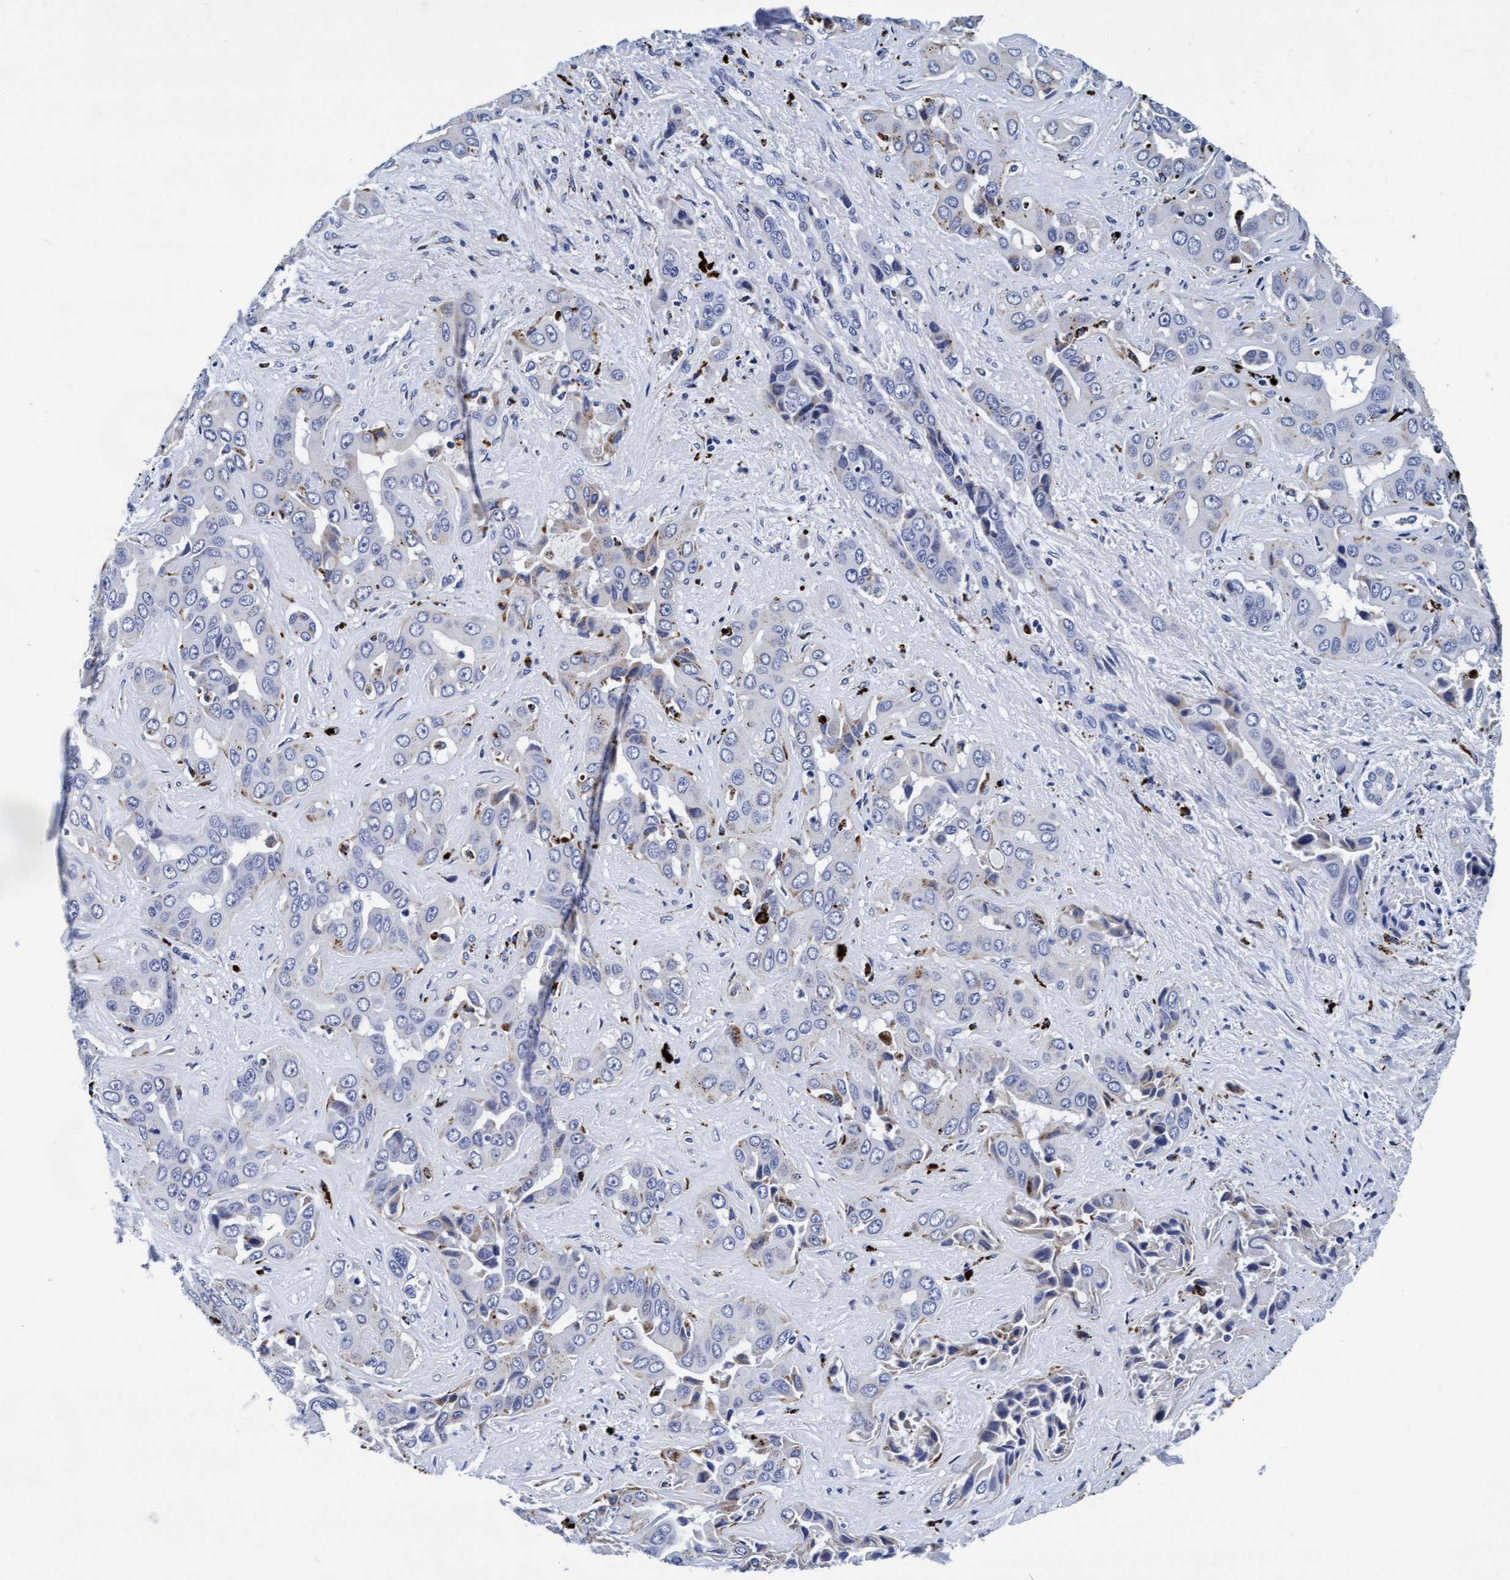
{"staining": {"intensity": "moderate", "quantity": "<25%", "location": "cytoplasmic/membranous"}, "tissue": "liver cancer", "cell_type": "Tumor cells", "image_type": "cancer", "snomed": [{"axis": "morphology", "description": "Cholangiocarcinoma"}, {"axis": "topography", "description": "Liver"}], "caption": "Immunohistochemistry histopathology image of human liver cancer stained for a protein (brown), which displays low levels of moderate cytoplasmic/membranous expression in approximately <25% of tumor cells.", "gene": "ARSG", "patient": {"sex": "female", "age": 52}}